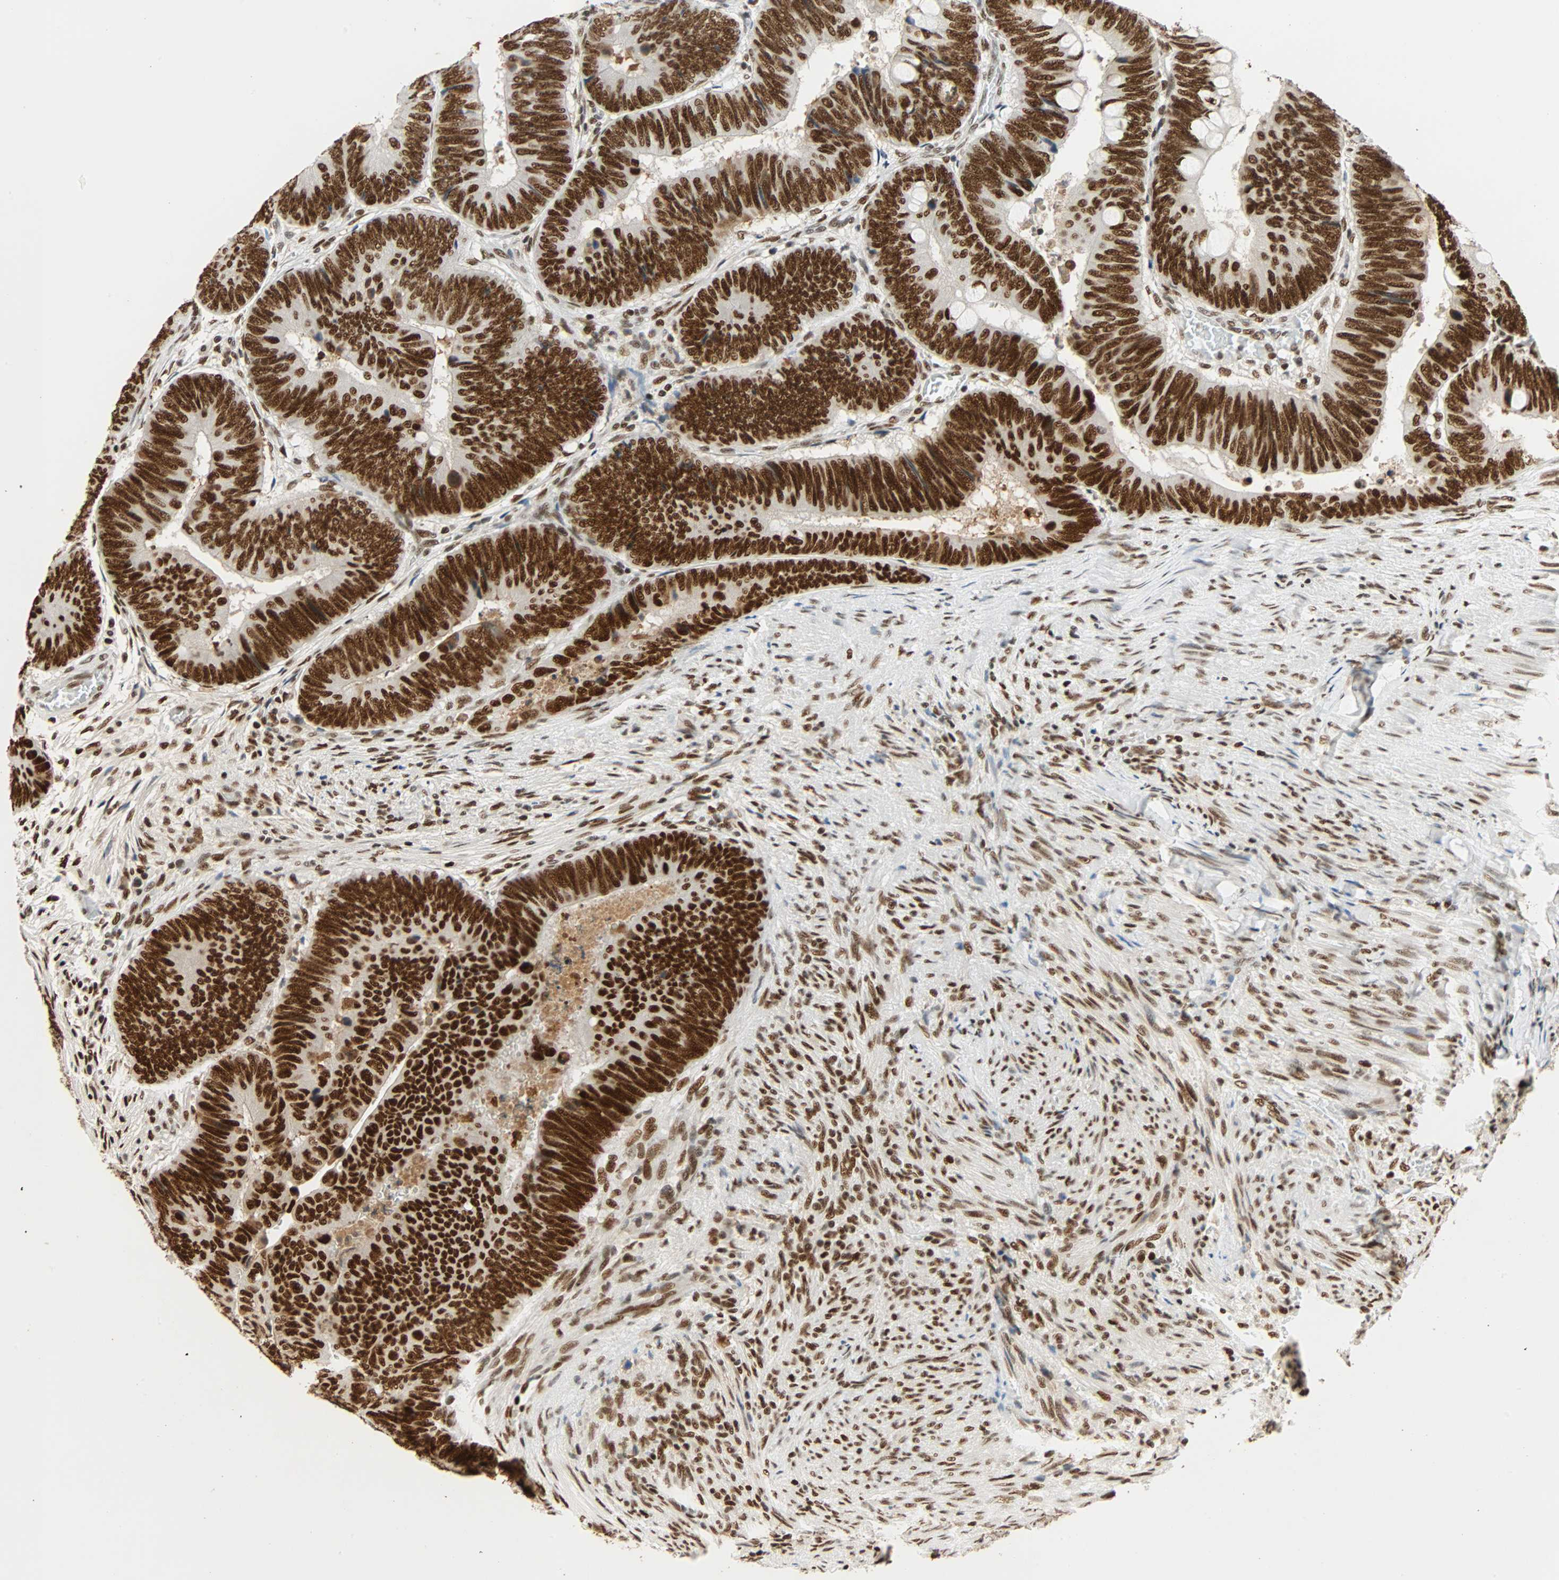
{"staining": {"intensity": "strong", "quantity": ">75%", "location": "nuclear"}, "tissue": "colorectal cancer", "cell_type": "Tumor cells", "image_type": "cancer", "snomed": [{"axis": "morphology", "description": "Normal tissue, NOS"}, {"axis": "morphology", "description": "Adenocarcinoma, NOS"}, {"axis": "topography", "description": "Rectum"}, {"axis": "topography", "description": "Peripheral nerve tissue"}], "caption": "Immunohistochemical staining of human colorectal adenocarcinoma exhibits high levels of strong nuclear protein positivity in about >75% of tumor cells. The protein is shown in brown color, while the nuclei are stained blue.", "gene": "CDK12", "patient": {"sex": "male", "age": 92}}